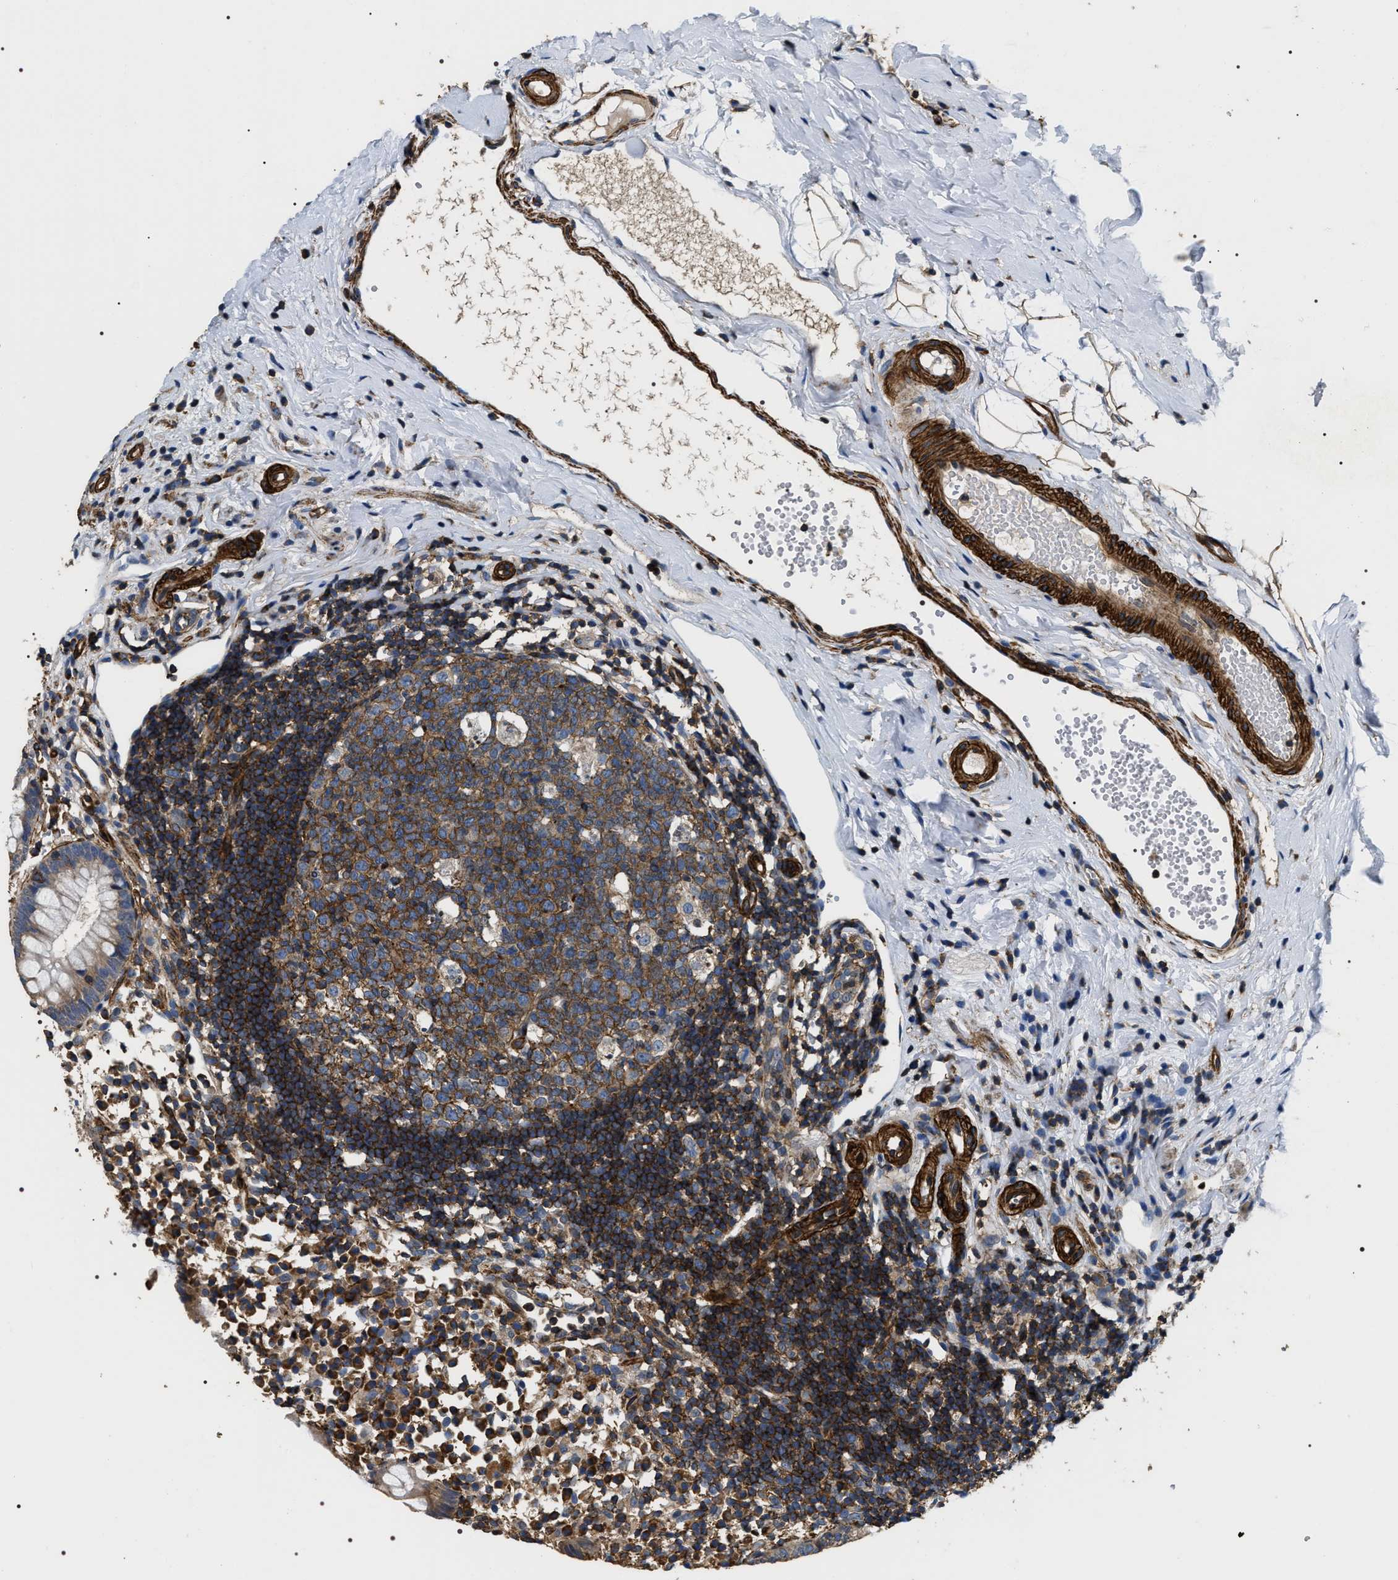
{"staining": {"intensity": "negative", "quantity": "none", "location": "none"}, "tissue": "appendix", "cell_type": "Glandular cells", "image_type": "normal", "snomed": [{"axis": "morphology", "description": "Normal tissue, NOS"}, {"axis": "topography", "description": "Appendix"}], "caption": "Photomicrograph shows no significant protein staining in glandular cells of benign appendix. (IHC, brightfield microscopy, high magnification).", "gene": "ZC3HAV1L", "patient": {"sex": "female", "age": 20}}